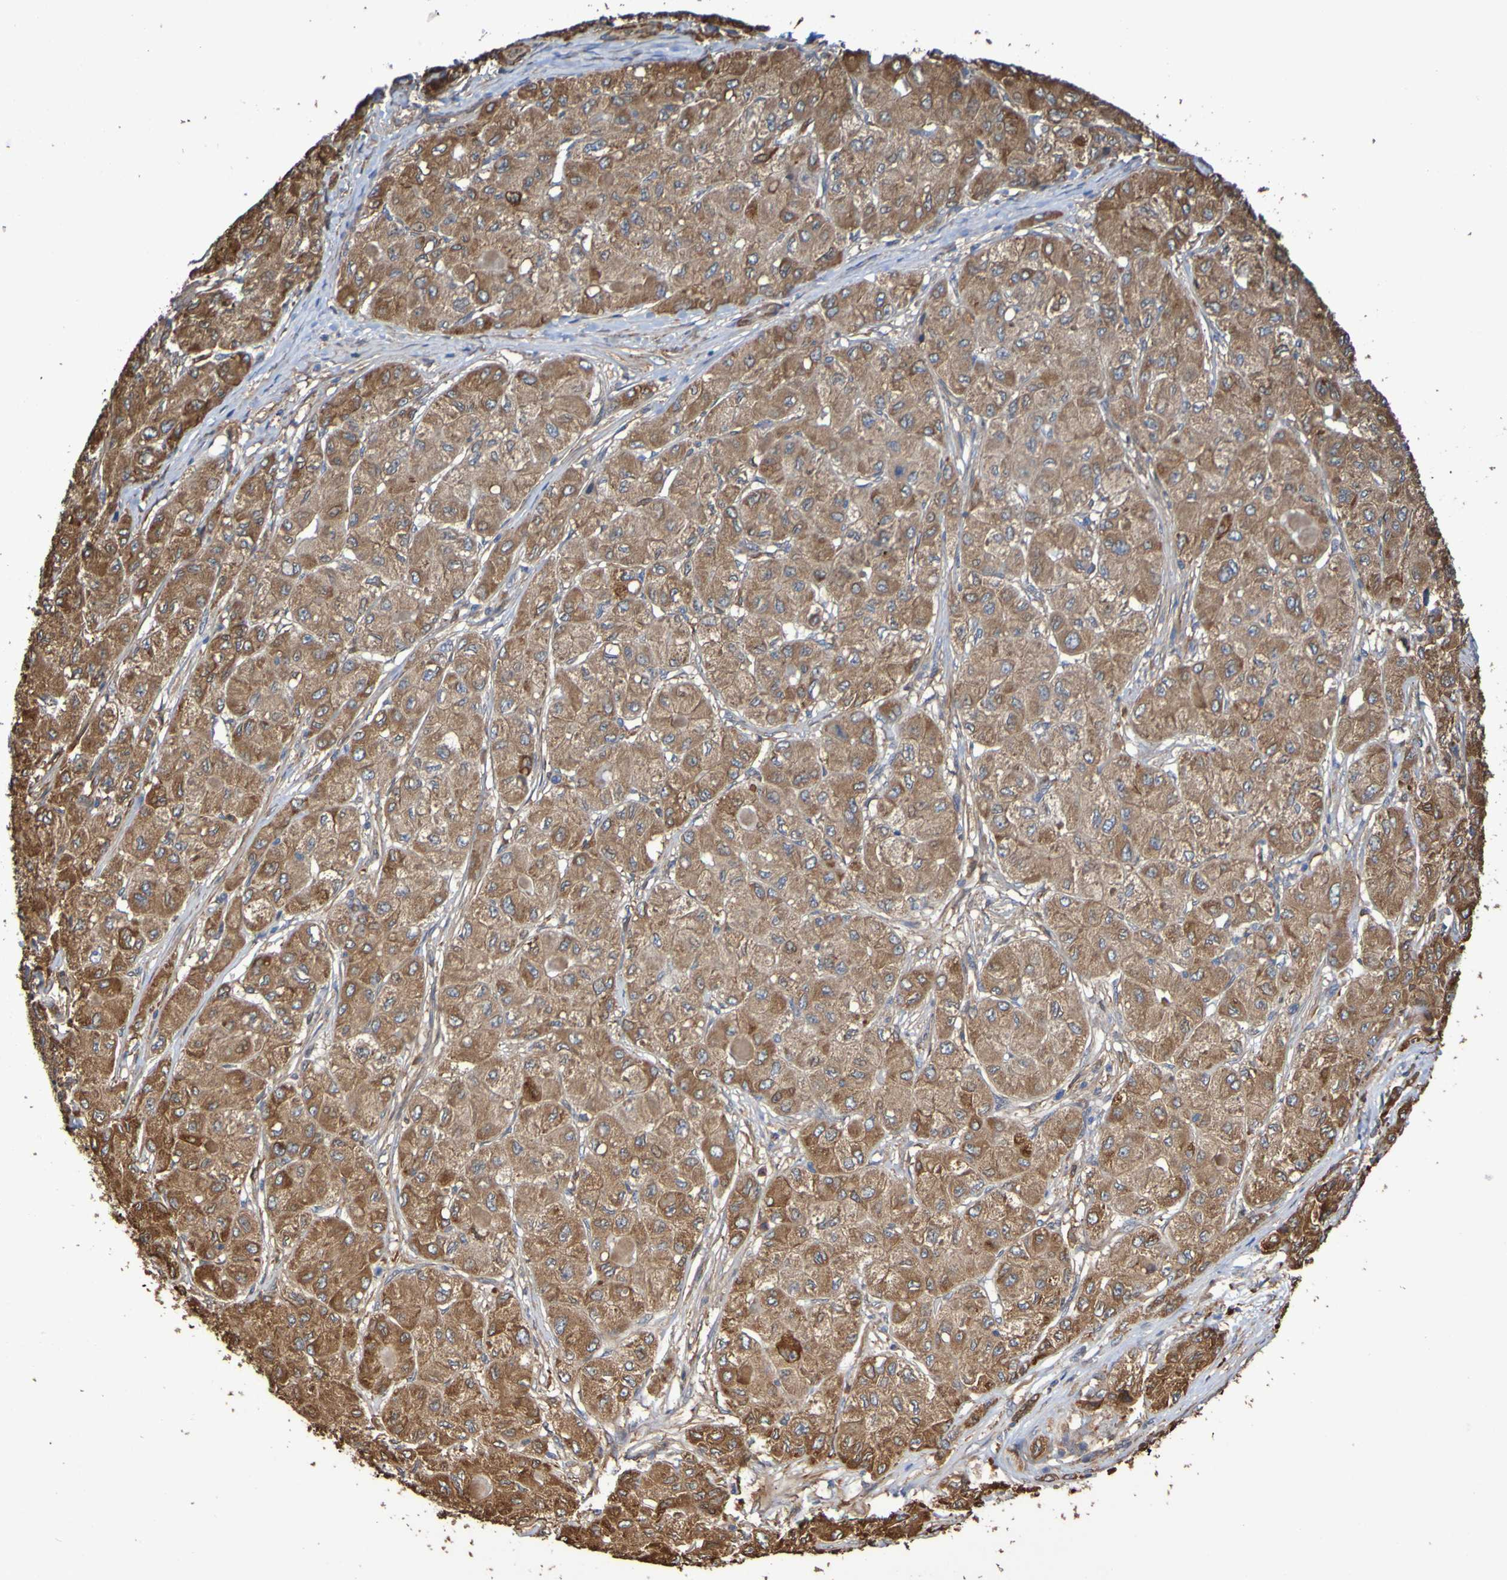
{"staining": {"intensity": "weak", "quantity": ">75%", "location": "cytoplasmic/membranous"}, "tissue": "liver cancer", "cell_type": "Tumor cells", "image_type": "cancer", "snomed": [{"axis": "morphology", "description": "Carcinoma, Hepatocellular, NOS"}, {"axis": "topography", "description": "Liver"}], "caption": "An immunohistochemistry photomicrograph of neoplastic tissue is shown. Protein staining in brown highlights weak cytoplasmic/membranous positivity in hepatocellular carcinoma (liver) within tumor cells.", "gene": "RAB11A", "patient": {"sex": "male", "age": 80}}